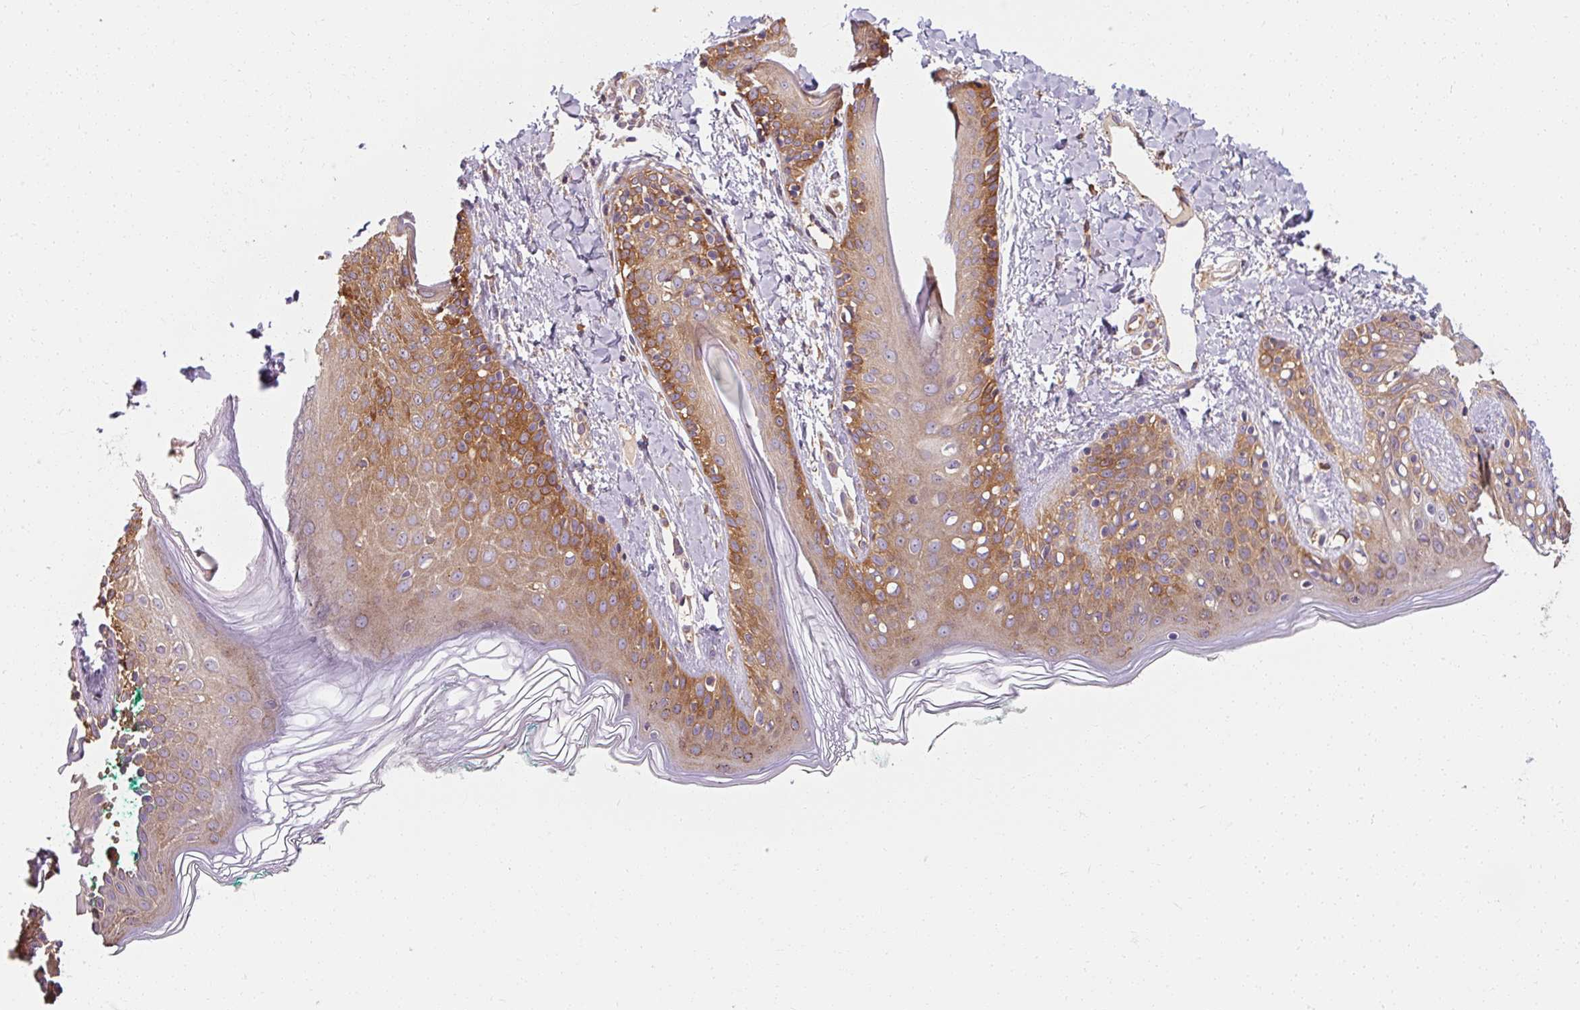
{"staining": {"intensity": "moderate", "quantity": "25%-75%", "location": "cytoplasmic/membranous"}, "tissue": "skin", "cell_type": "Fibroblasts", "image_type": "normal", "snomed": [{"axis": "morphology", "description": "Normal tissue, NOS"}, {"axis": "topography", "description": "Skin"}], "caption": "Moderate cytoplasmic/membranous protein expression is seen in about 25%-75% of fibroblasts in skin. Ihc stains the protein in brown and the nuclei are stained blue.", "gene": "TBC1D4", "patient": {"sex": "male", "age": 16}}